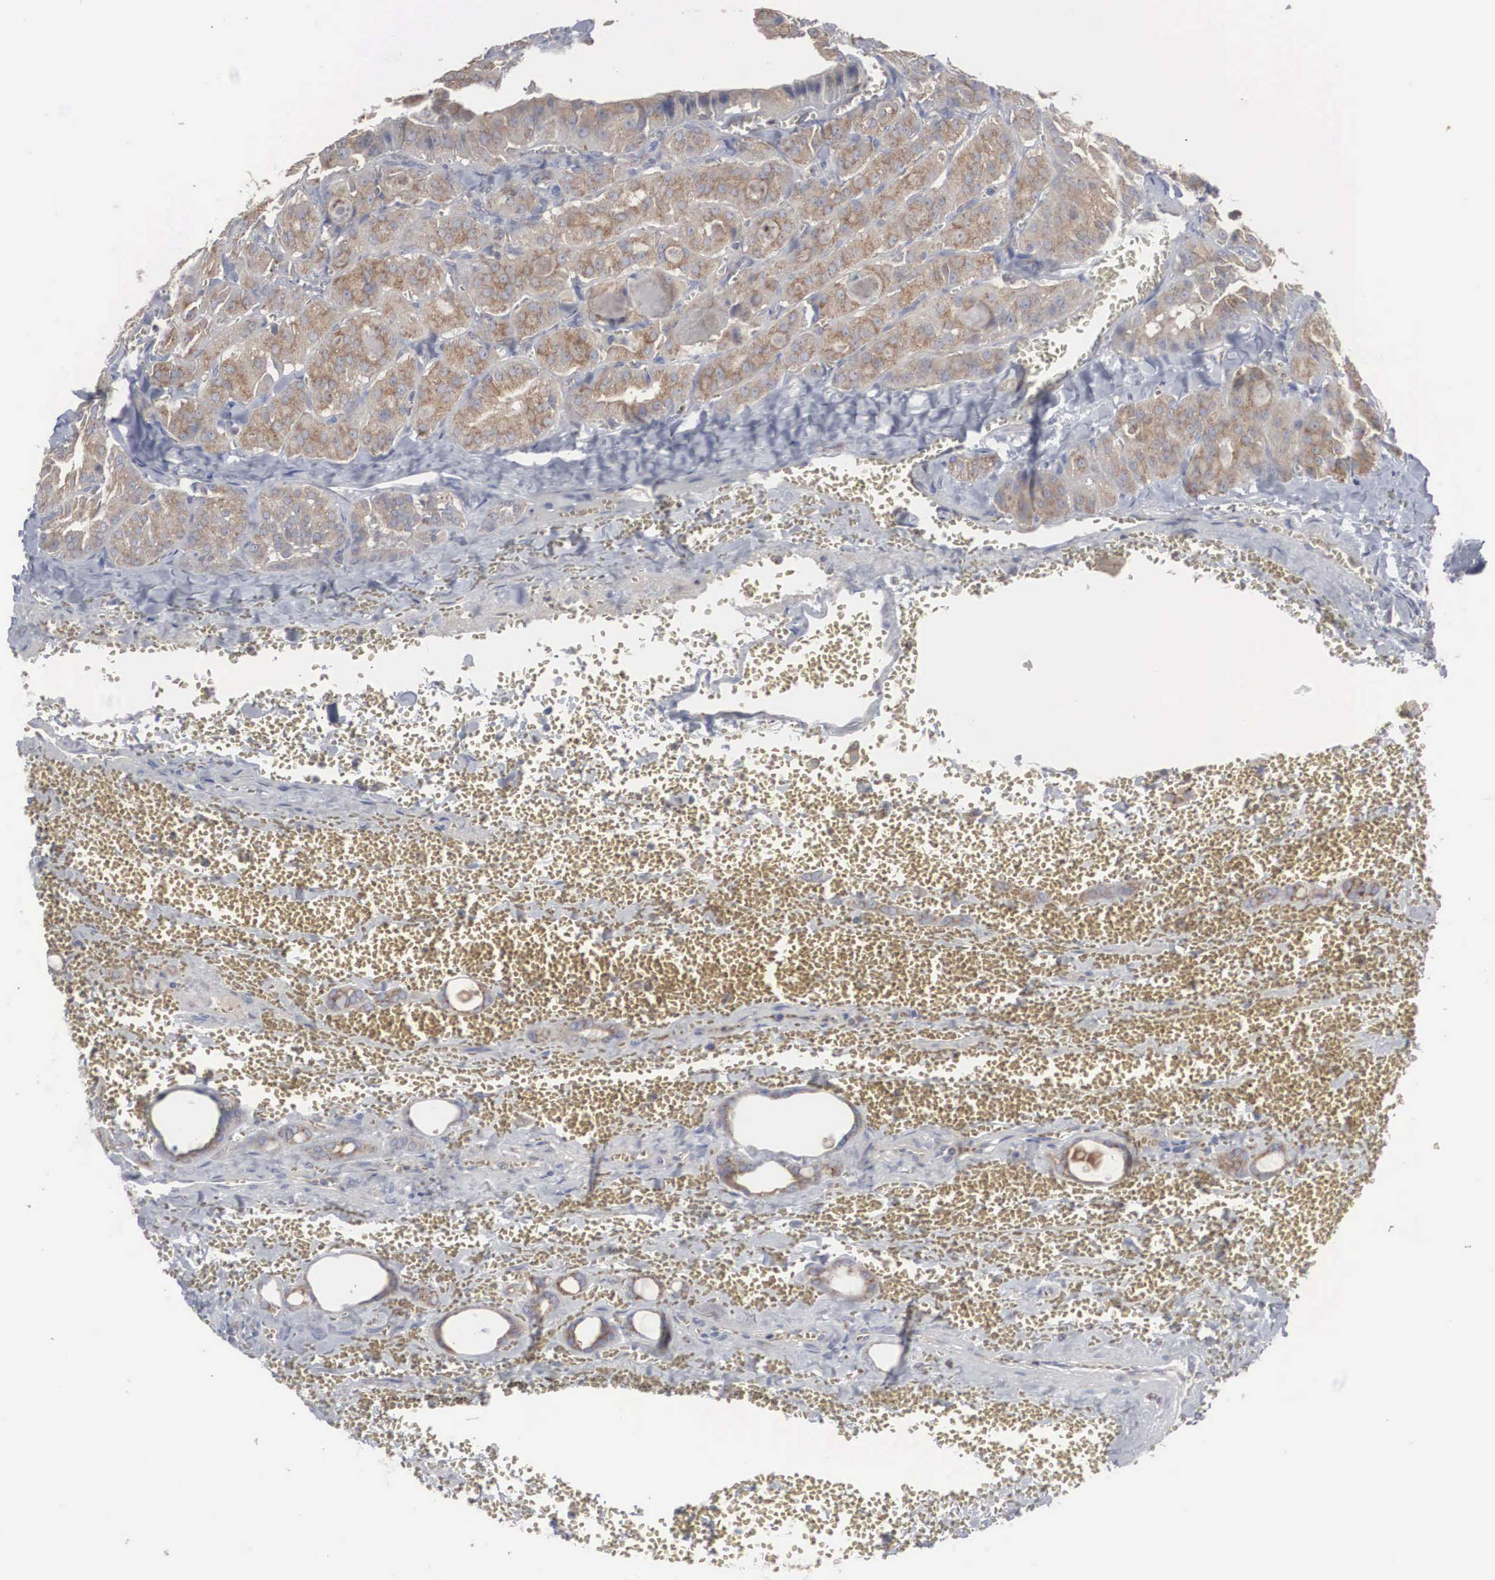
{"staining": {"intensity": "moderate", "quantity": ">75%", "location": "cytoplasmic/membranous"}, "tissue": "thyroid cancer", "cell_type": "Tumor cells", "image_type": "cancer", "snomed": [{"axis": "morphology", "description": "Carcinoma, NOS"}, {"axis": "topography", "description": "Thyroid gland"}], "caption": "Carcinoma (thyroid) was stained to show a protein in brown. There is medium levels of moderate cytoplasmic/membranous staining in about >75% of tumor cells.", "gene": "MIA2", "patient": {"sex": "male", "age": 76}}